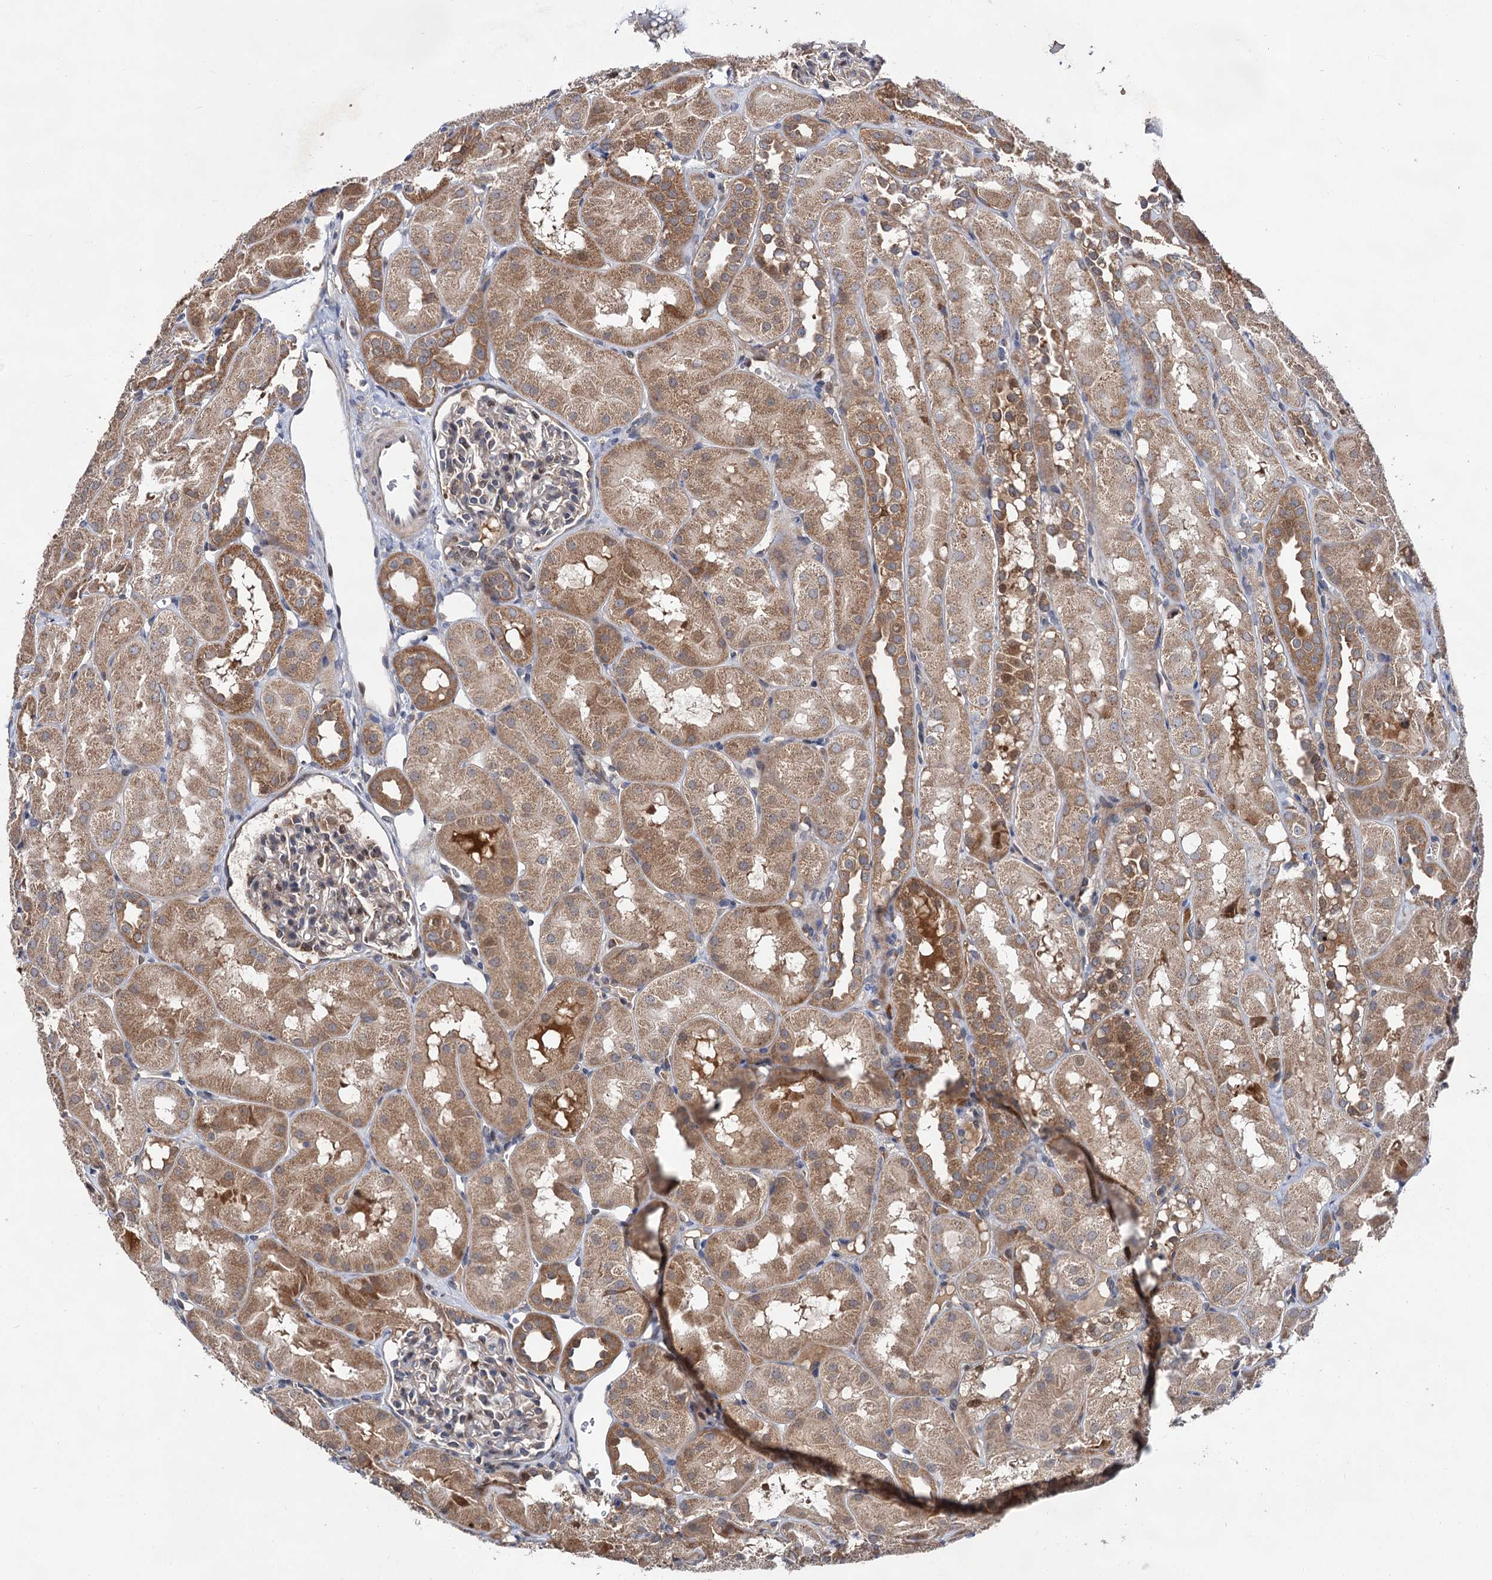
{"staining": {"intensity": "weak", "quantity": "25%-75%", "location": "cytoplasmic/membranous"}, "tissue": "kidney", "cell_type": "Cells in glomeruli", "image_type": "normal", "snomed": [{"axis": "morphology", "description": "Normal tissue, NOS"}, {"axis": "topography", "description": "Kidney"}, {"axis": "topography", "description": "Urinary bladder"}], "caption": "A micrograph showing weak cytoplasmic/membranous positivity in approximately 25%-75% of cells in glomeruli in benign kidney, as visualized by brown immunohistochemical staining.", "gene": "NAA25", "patient": {"sex": "male", "age": 16}}